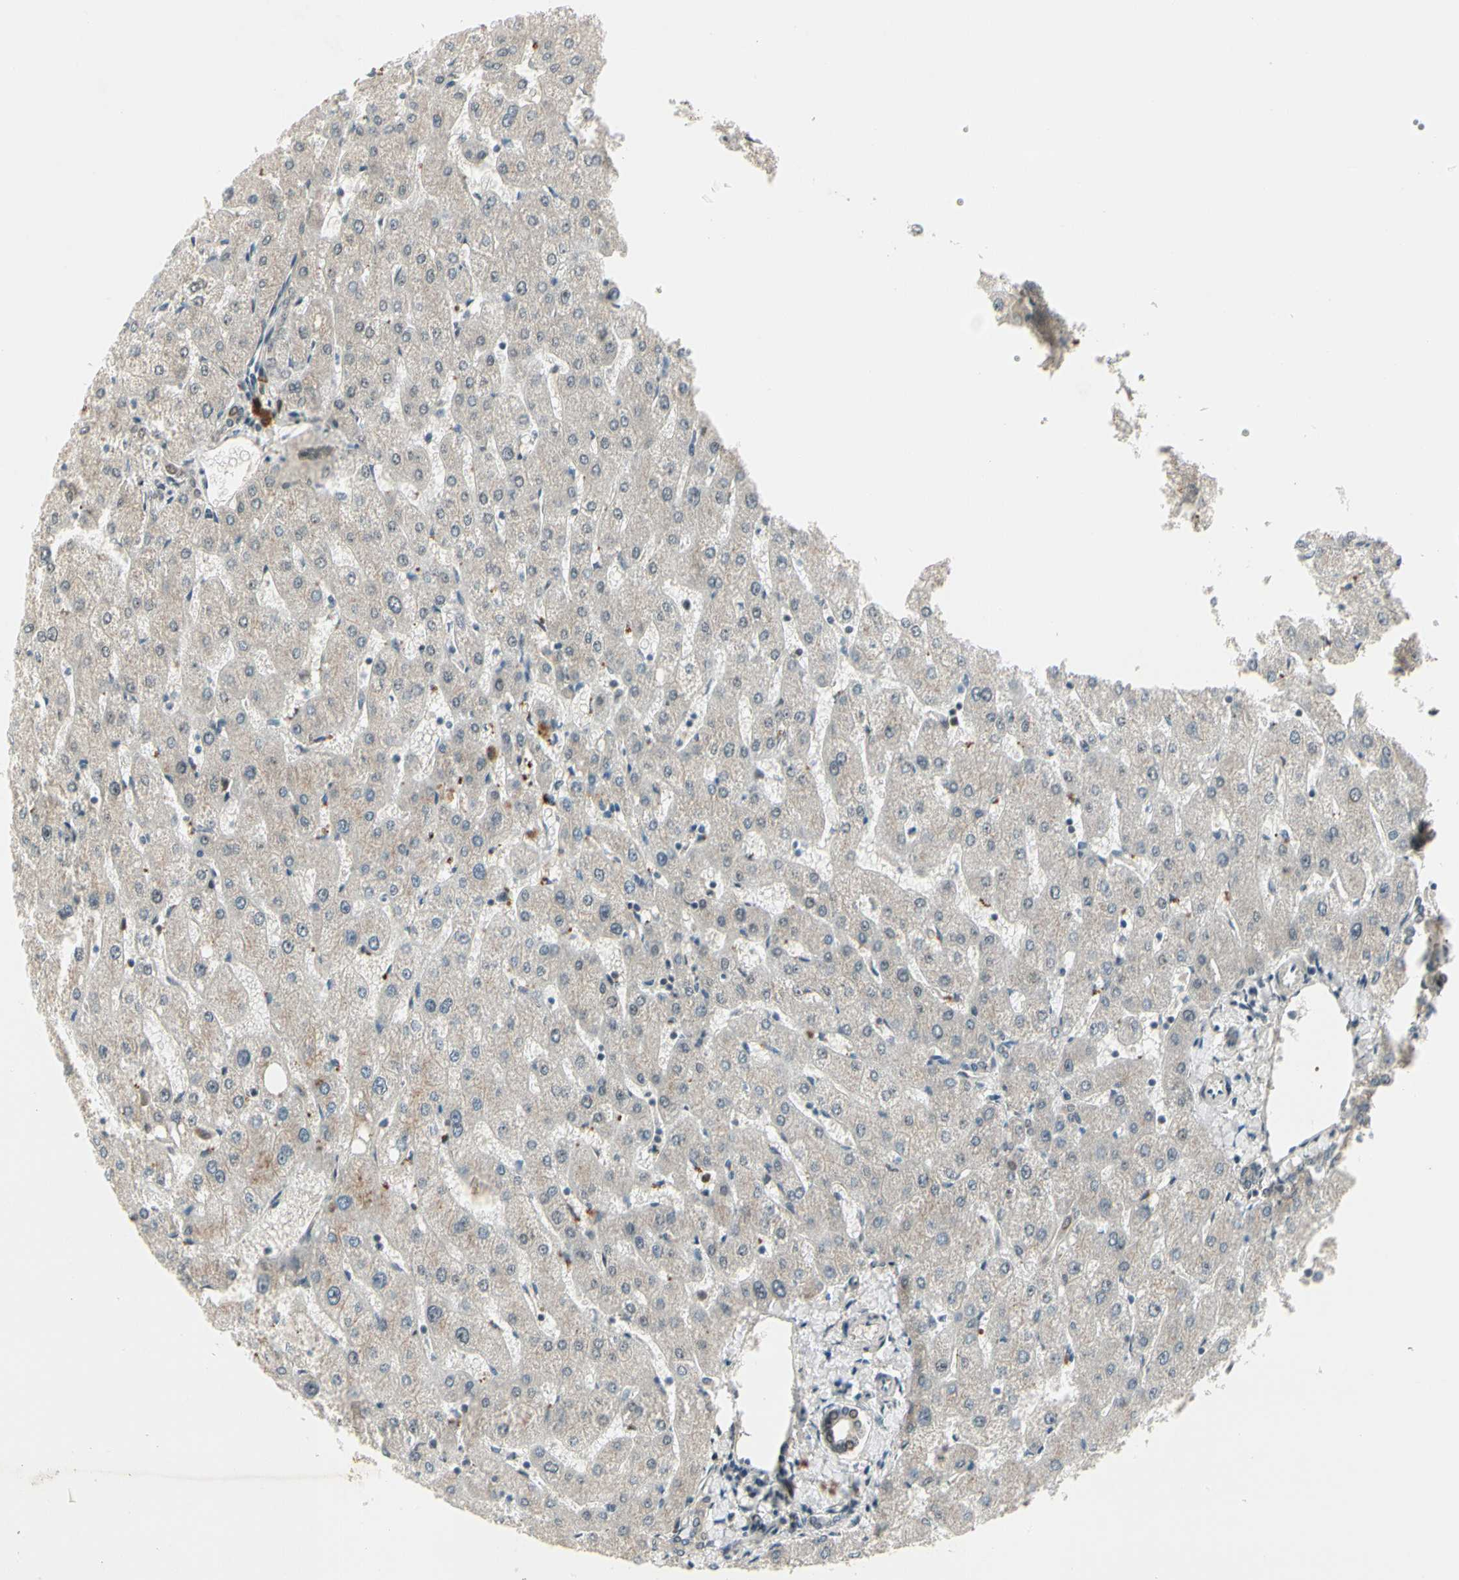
{"staining": {"intensity": "weak", "quantity": "25%-75%", "location": "nuclear"}, "tissue": "liver", "cell_type": "Cholangiocytes", "image_type": "normal", "snomed": [{"axis": "morphology", "description": "Normal tissue, NOS"}, {"axis": "topography", "description": "Liver"}], "caption": "Benign liver reveals weak nuclear positivity in about 25%-75% of cholangiocytes (DAB IHC with brightfield microscopy, high magnification)..", "gene": "GTF3A", "patient": {"sex": "male", "age": 67}}